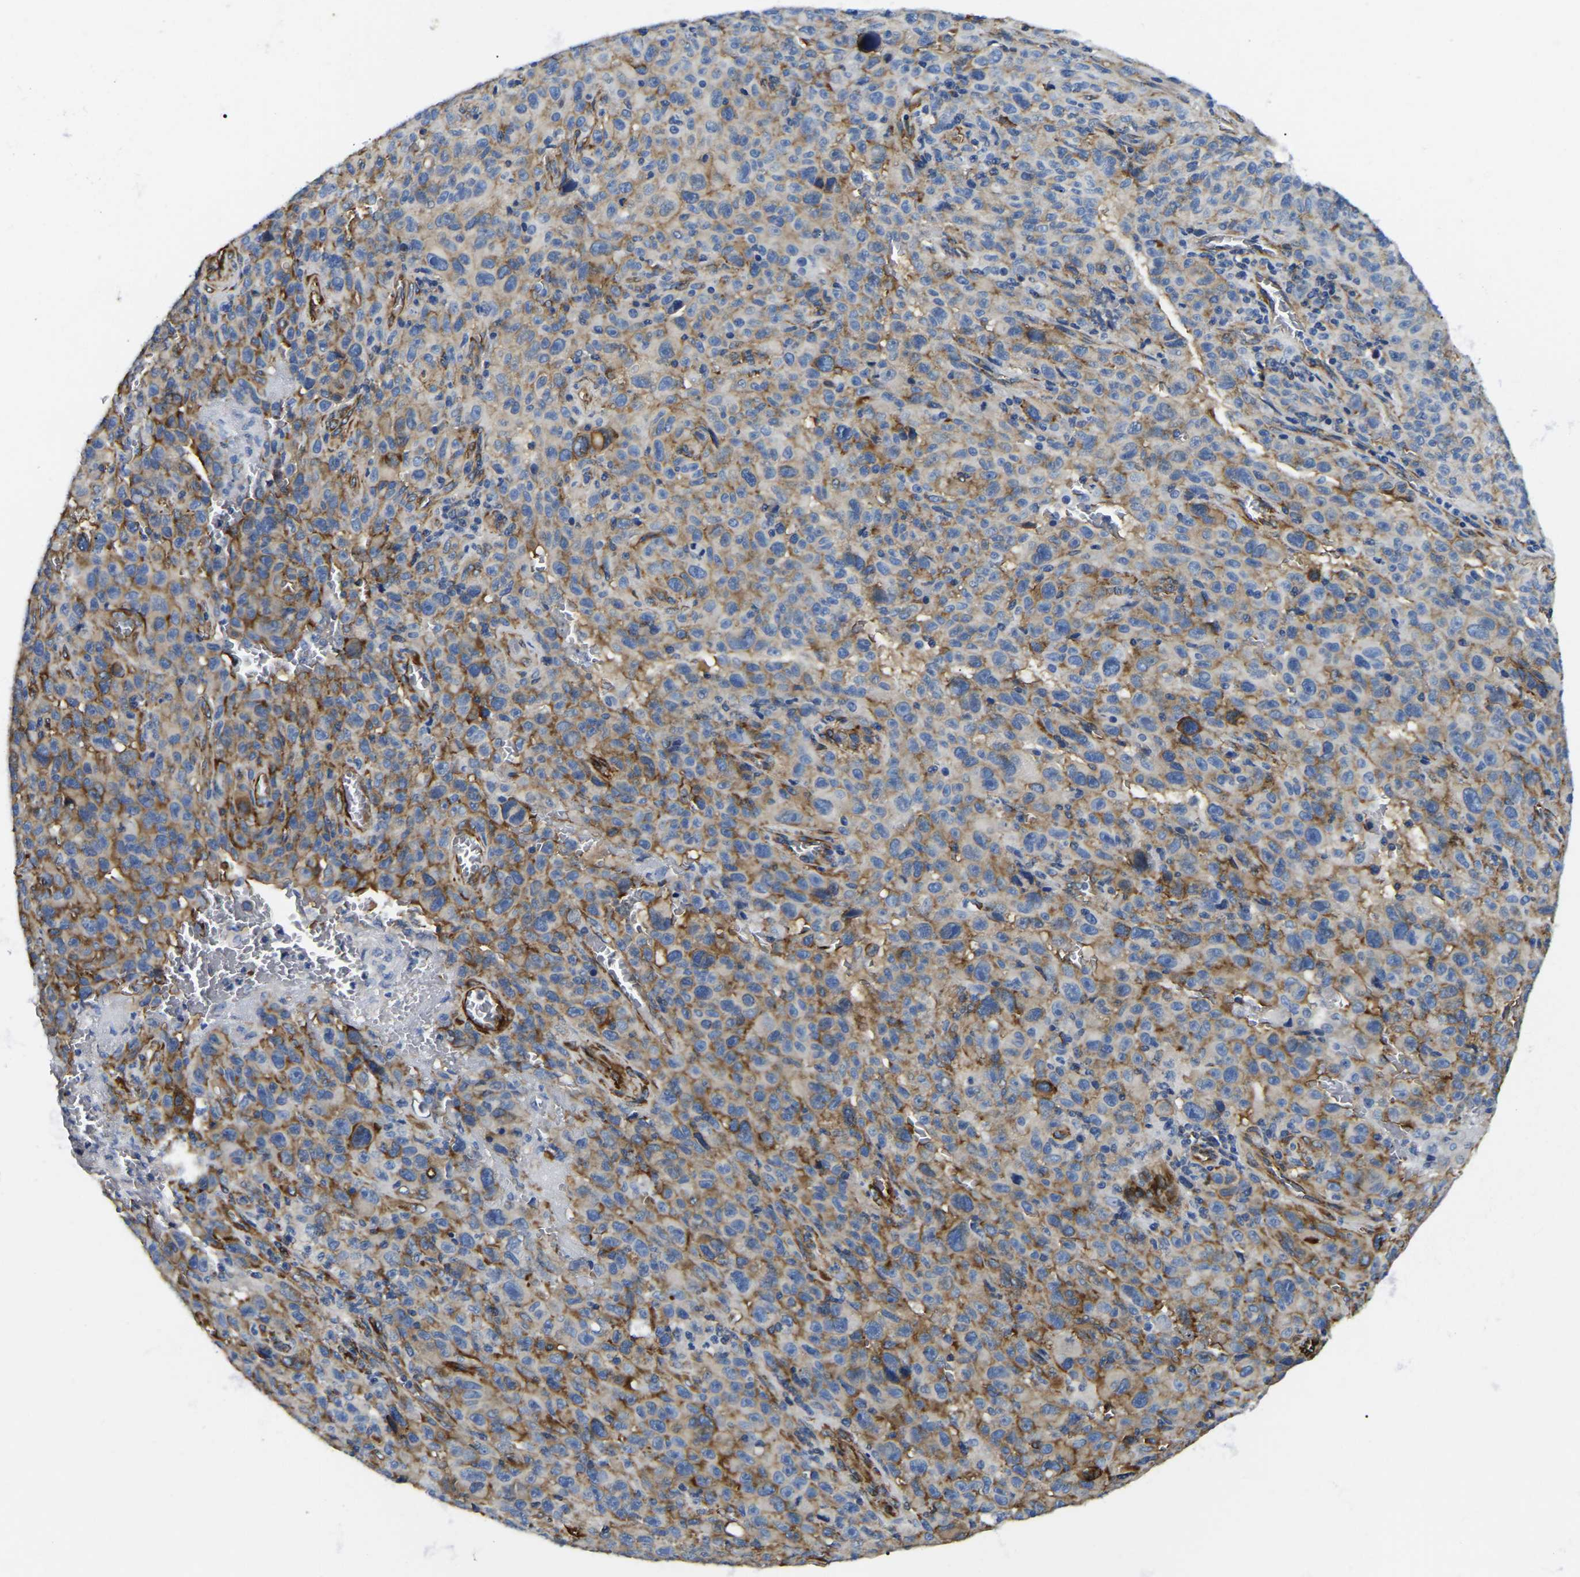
{"staining": {"intensity": "moderate", "quantity": "25%-75%", "location": "cytoplasmic/membranous"}, "tissue": "melanoma", "cell_type": "Tumor cells", "image_type": "cancer", "snomed": [{"axis": "morphology", "description": "Malignant melanoma, NOS"}, {"axis": "topography", "description": "Skin"}], "caption": "Moderate cytoplasmic/membranous staining for a protein is identified in about 25%-75% of tumor cells of malignant melanoma using immunohistochemistry (IHC).", "gene": "DUSP8", "patient": {"sex": "female", "age": 82}}